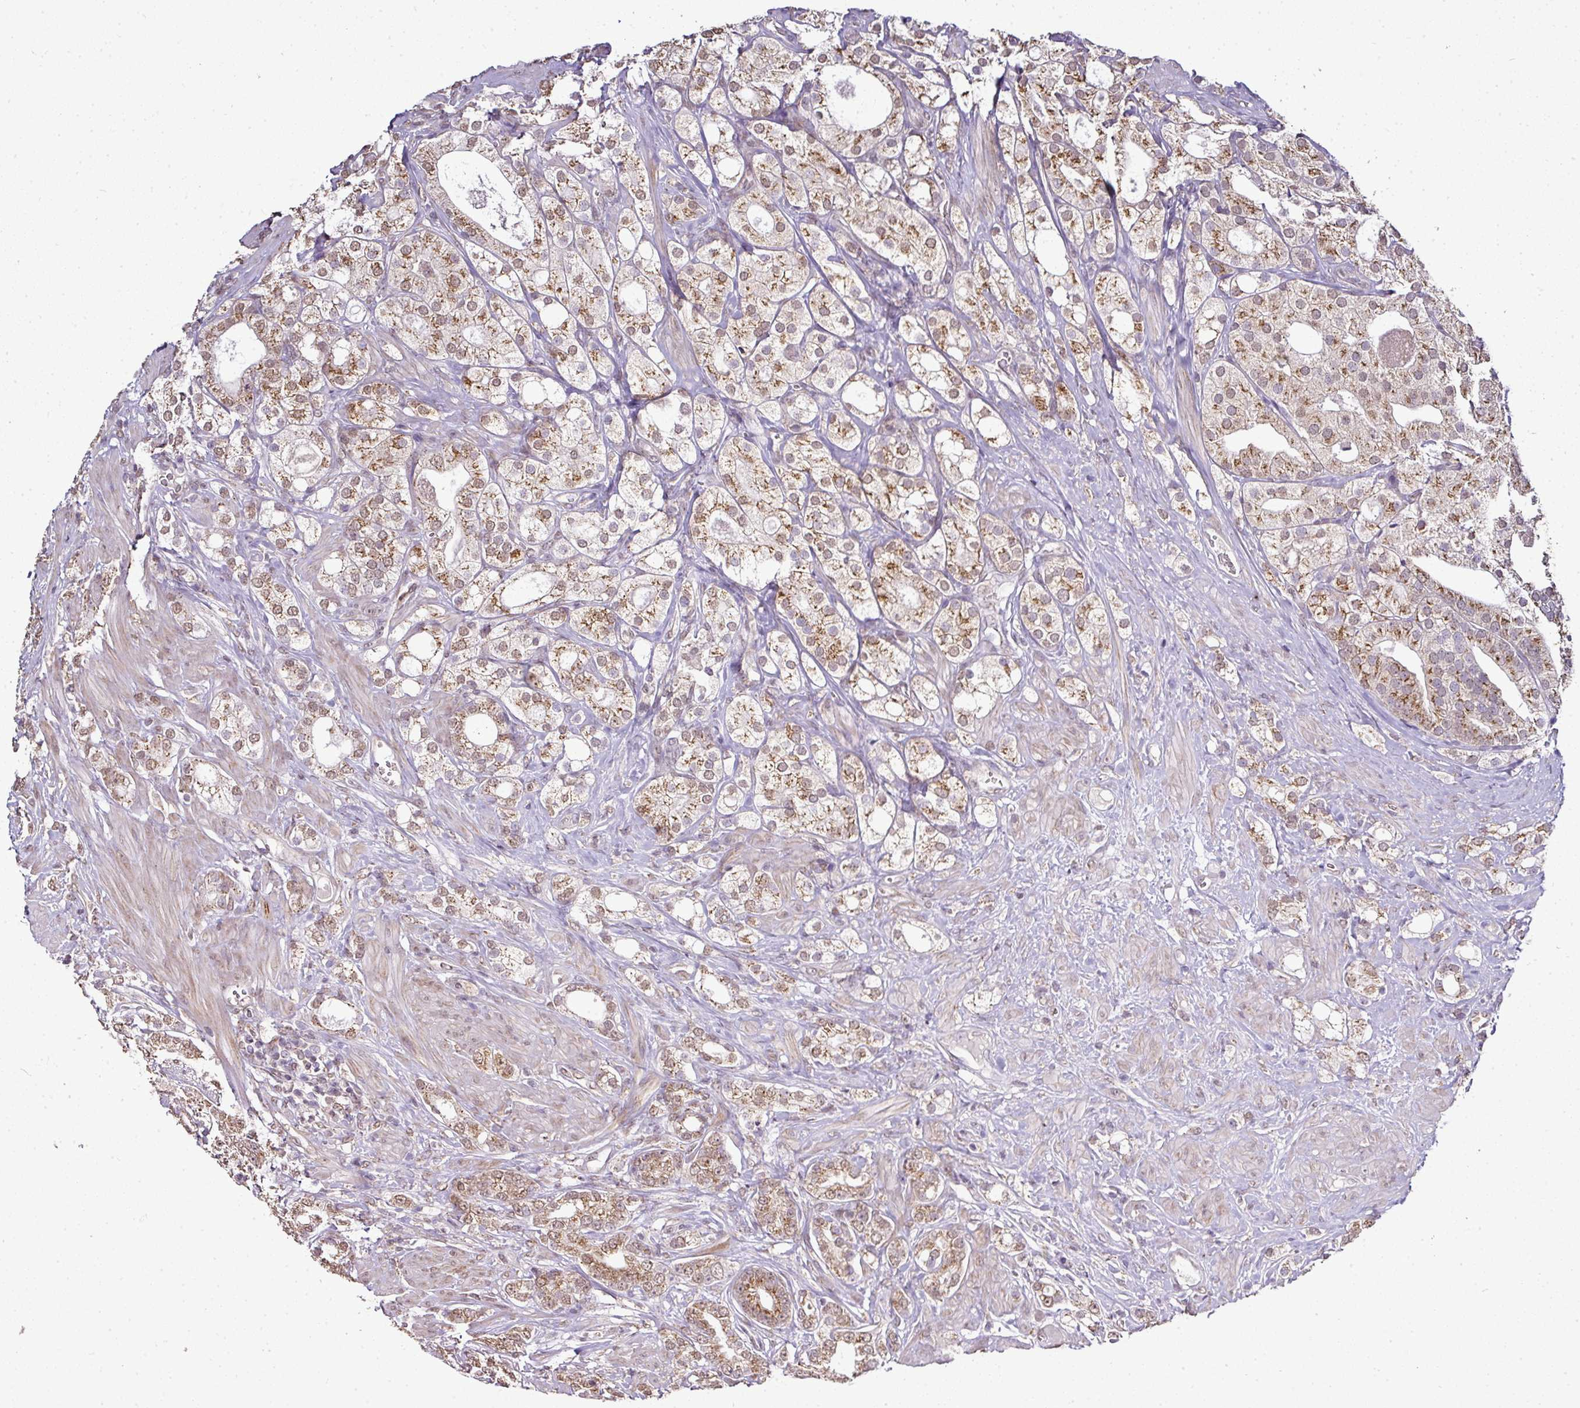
{"staining": {"intensity": "moderate", "quantity": ">75%", "location": "cytoplasmic/membranous,nuclear"}, "tissue": "prostate cancer", "cell_type": "Tumor cells", "image_type": "cancer", "snomed": [{"axis": "morphology", "description": "Adenocarcinoma, High grade"}, {"axis": "topography", "description": "Prostate"}], "caption": "The immunohistochemical stain shows moderate cytoplasmic/membranous and nuclear staining in tumor cells of high-grade adenocarcinoma (prostate) tissue.", "gene": "JPH2", "patient": {"sex": "male", "age": 50}}